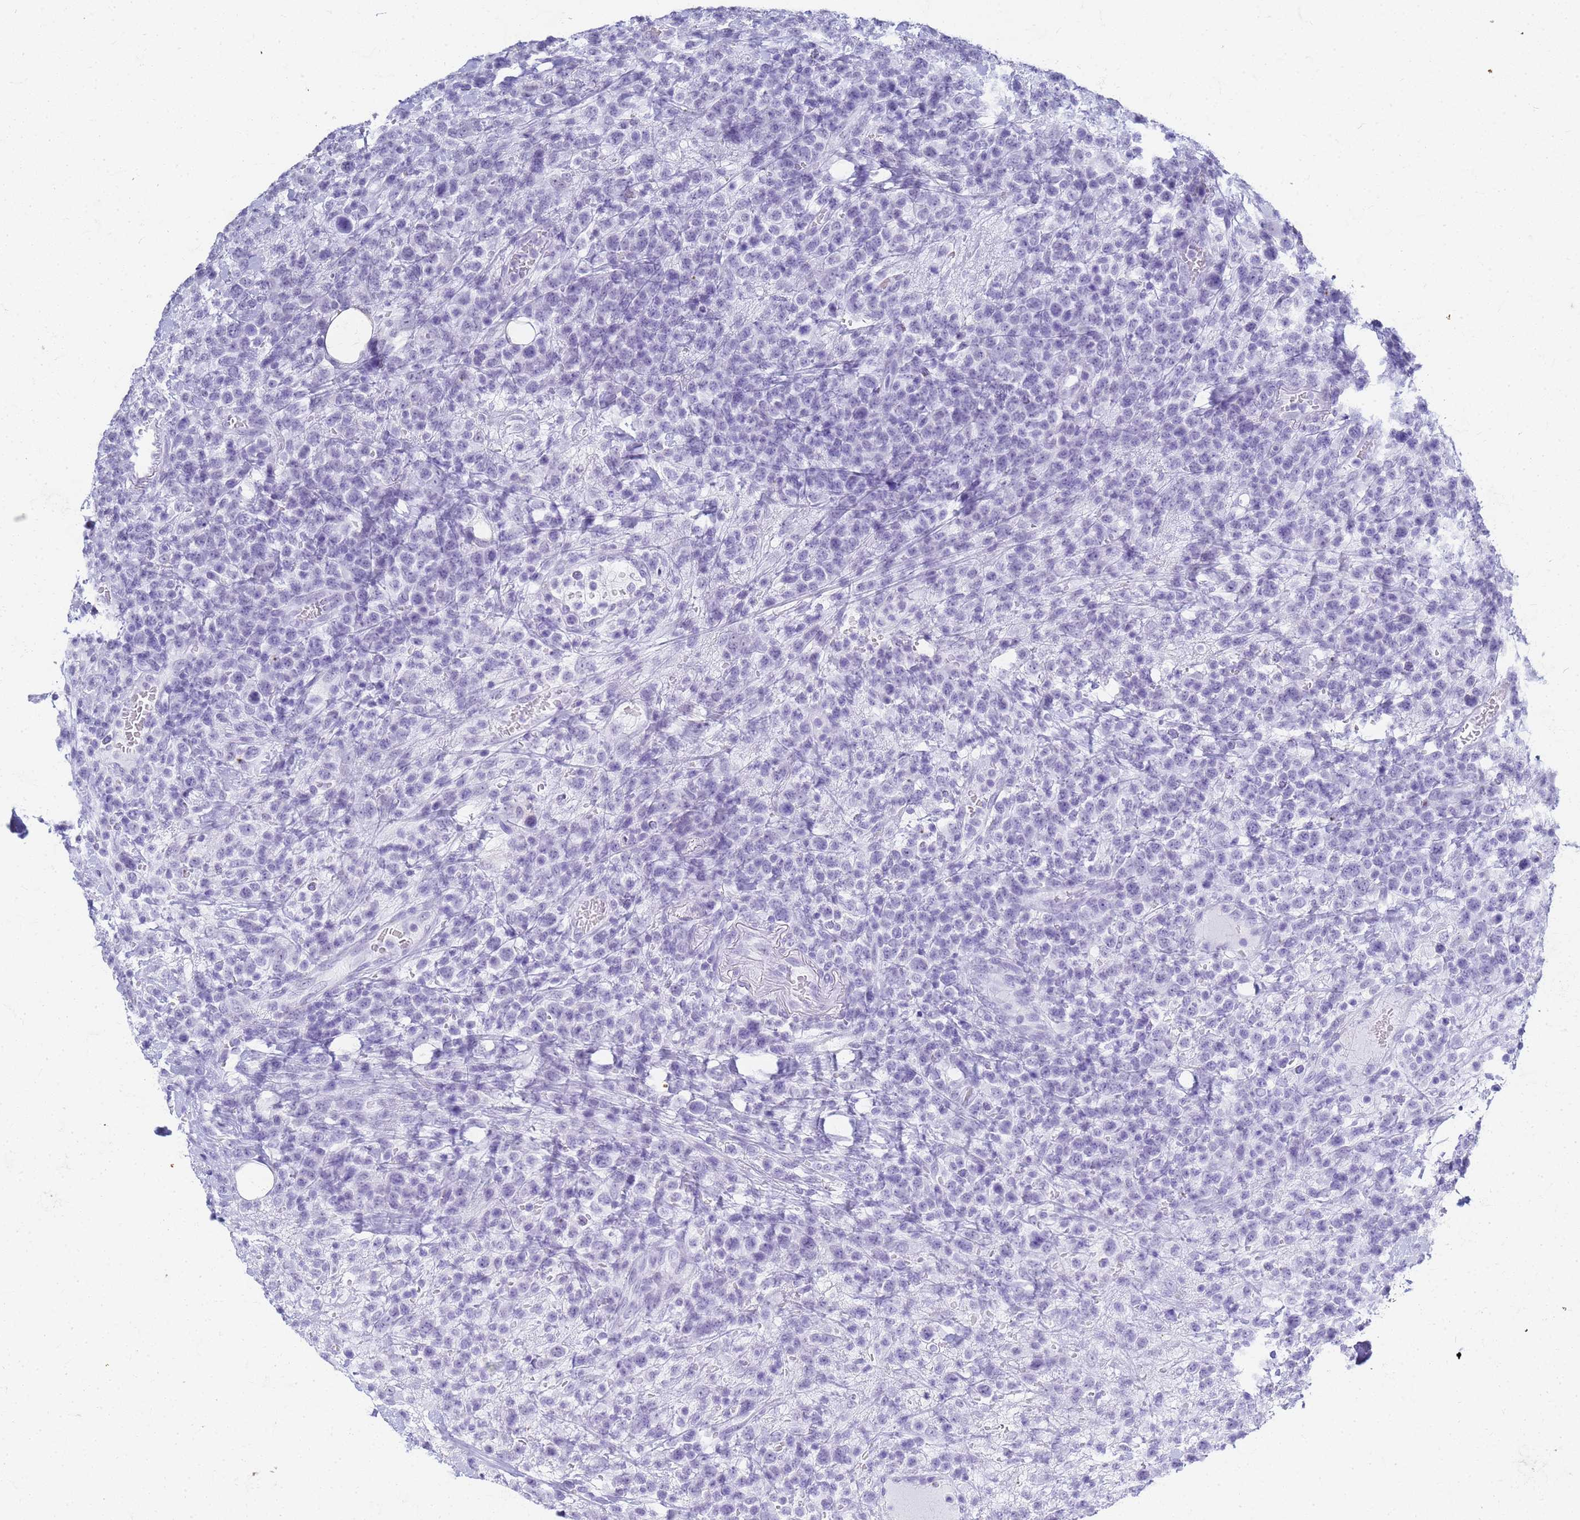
{"staining": {"intensity": "negative", "quantity": "none", "location": "none"}, "tissue": "lymphoma", "cell_type": "Tumor cells", "image_type": "cancer", "snomed": [{"axis": "morphology", "description": "Malignant lymphoma, non-Hodgkin's type, High grade"}, {"axis": "topography", "description": "Colon"}], "caption": "The immunohistochemistry photomicrograph has no significant positivity in tumor cells of high-grade malignant lymphoma, non-Hodgkin's type tissue. Nuclei are stained in blue.", "gene": "SLC7A9", "patient": {"sex": "female", "age": 53}}